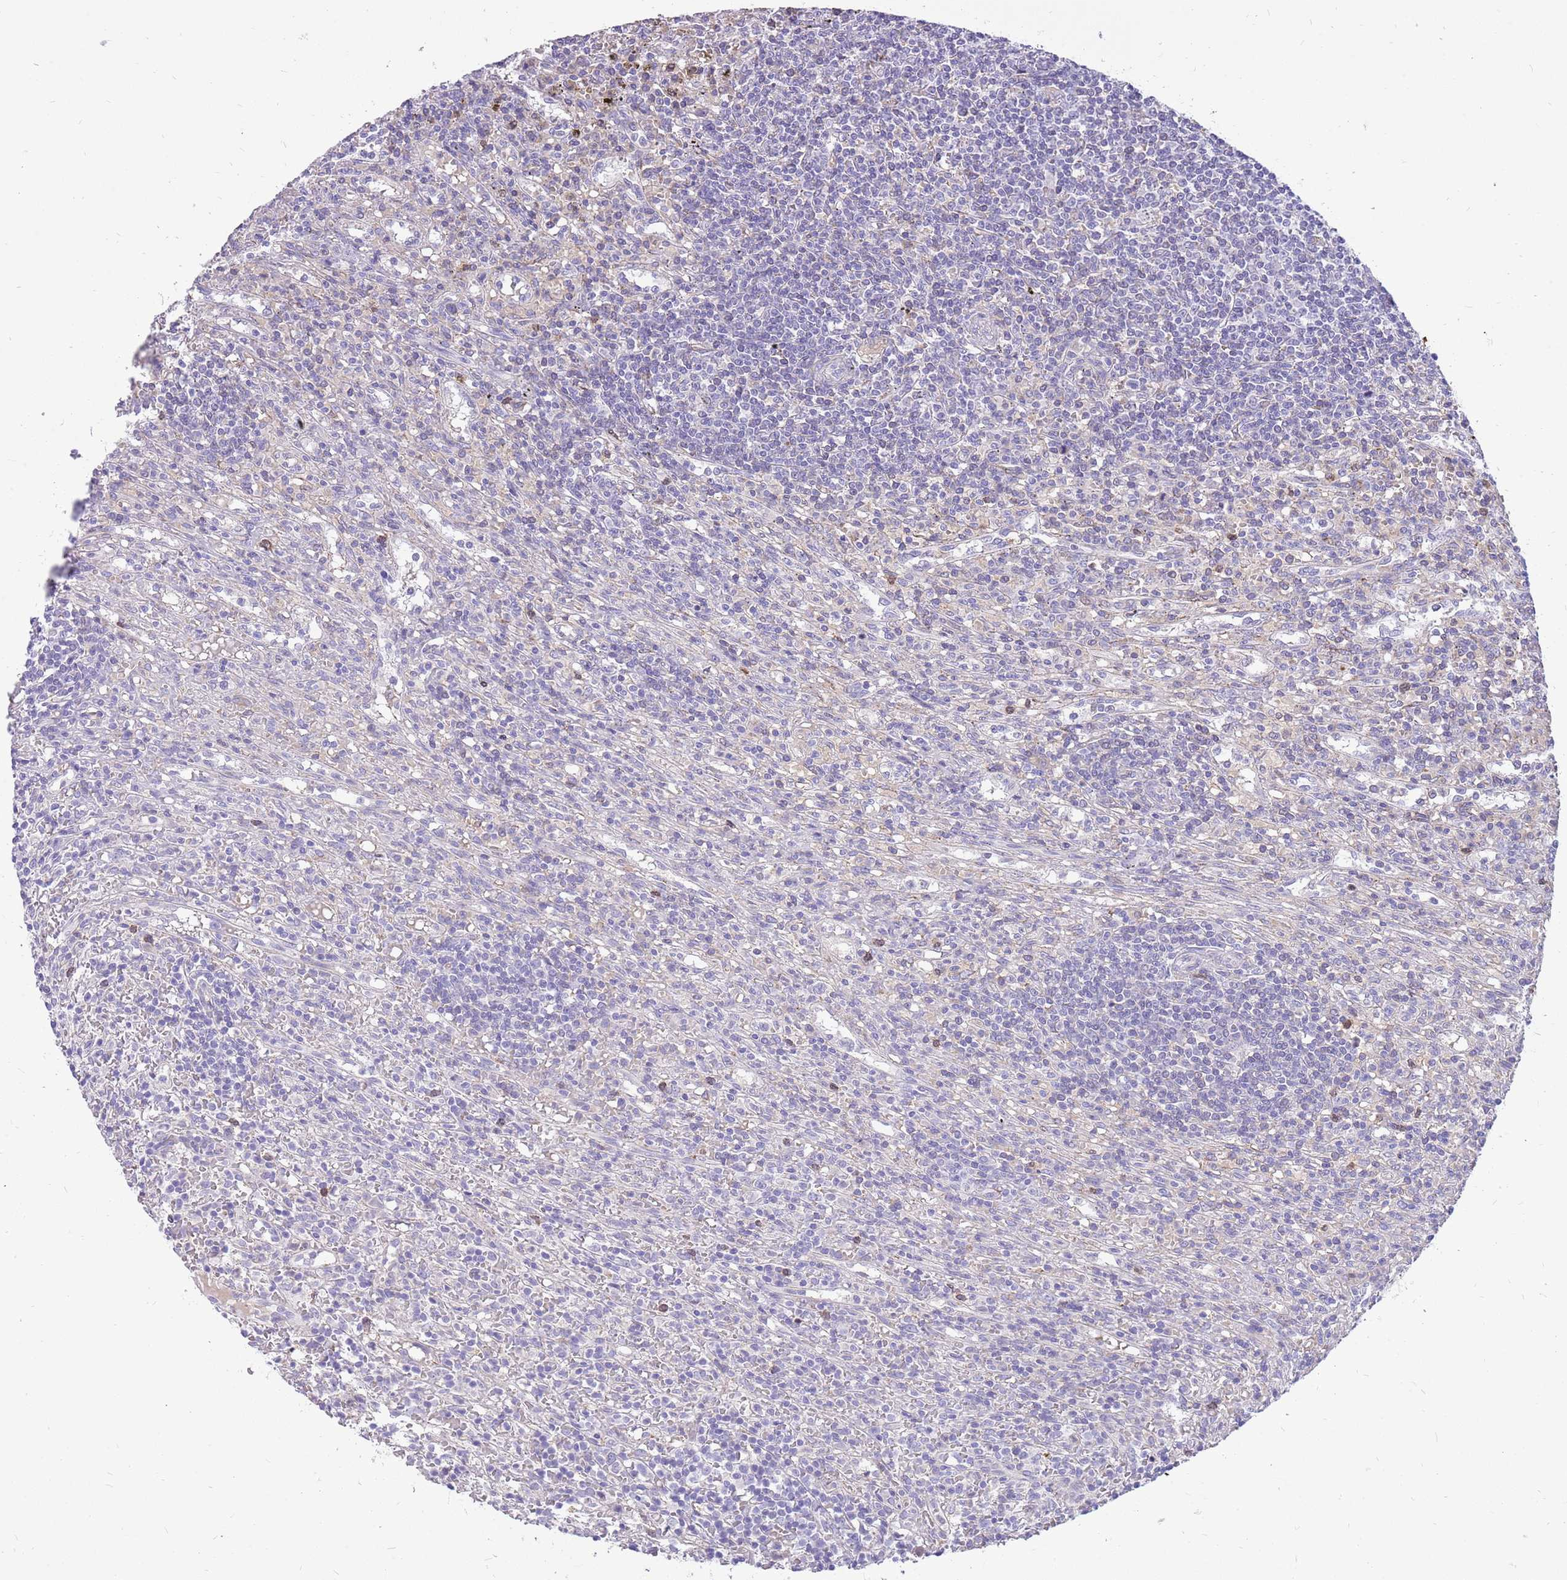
{"staining": {"intensity": "negative", "quantity": "none", "location": "none"}, "tissue": "lymphoma", "cell_type": "Tumor cells", "image_type": "cancer", "snomed": [{"axis": "morphology", "description": "Malignant lymphoma, non-Hodgkin's type, Low grade"}, {"axis": "topography", "description": "Spleen"}], "caption": "Malignant lymphoma, non-Hodgkin's type (low-grade) stained for a protein using immunohistochemistry (IHC) reveals no expression tumor cells.", "gene": "PCNX1", "patient": {"sex": "male", "age": 76}}